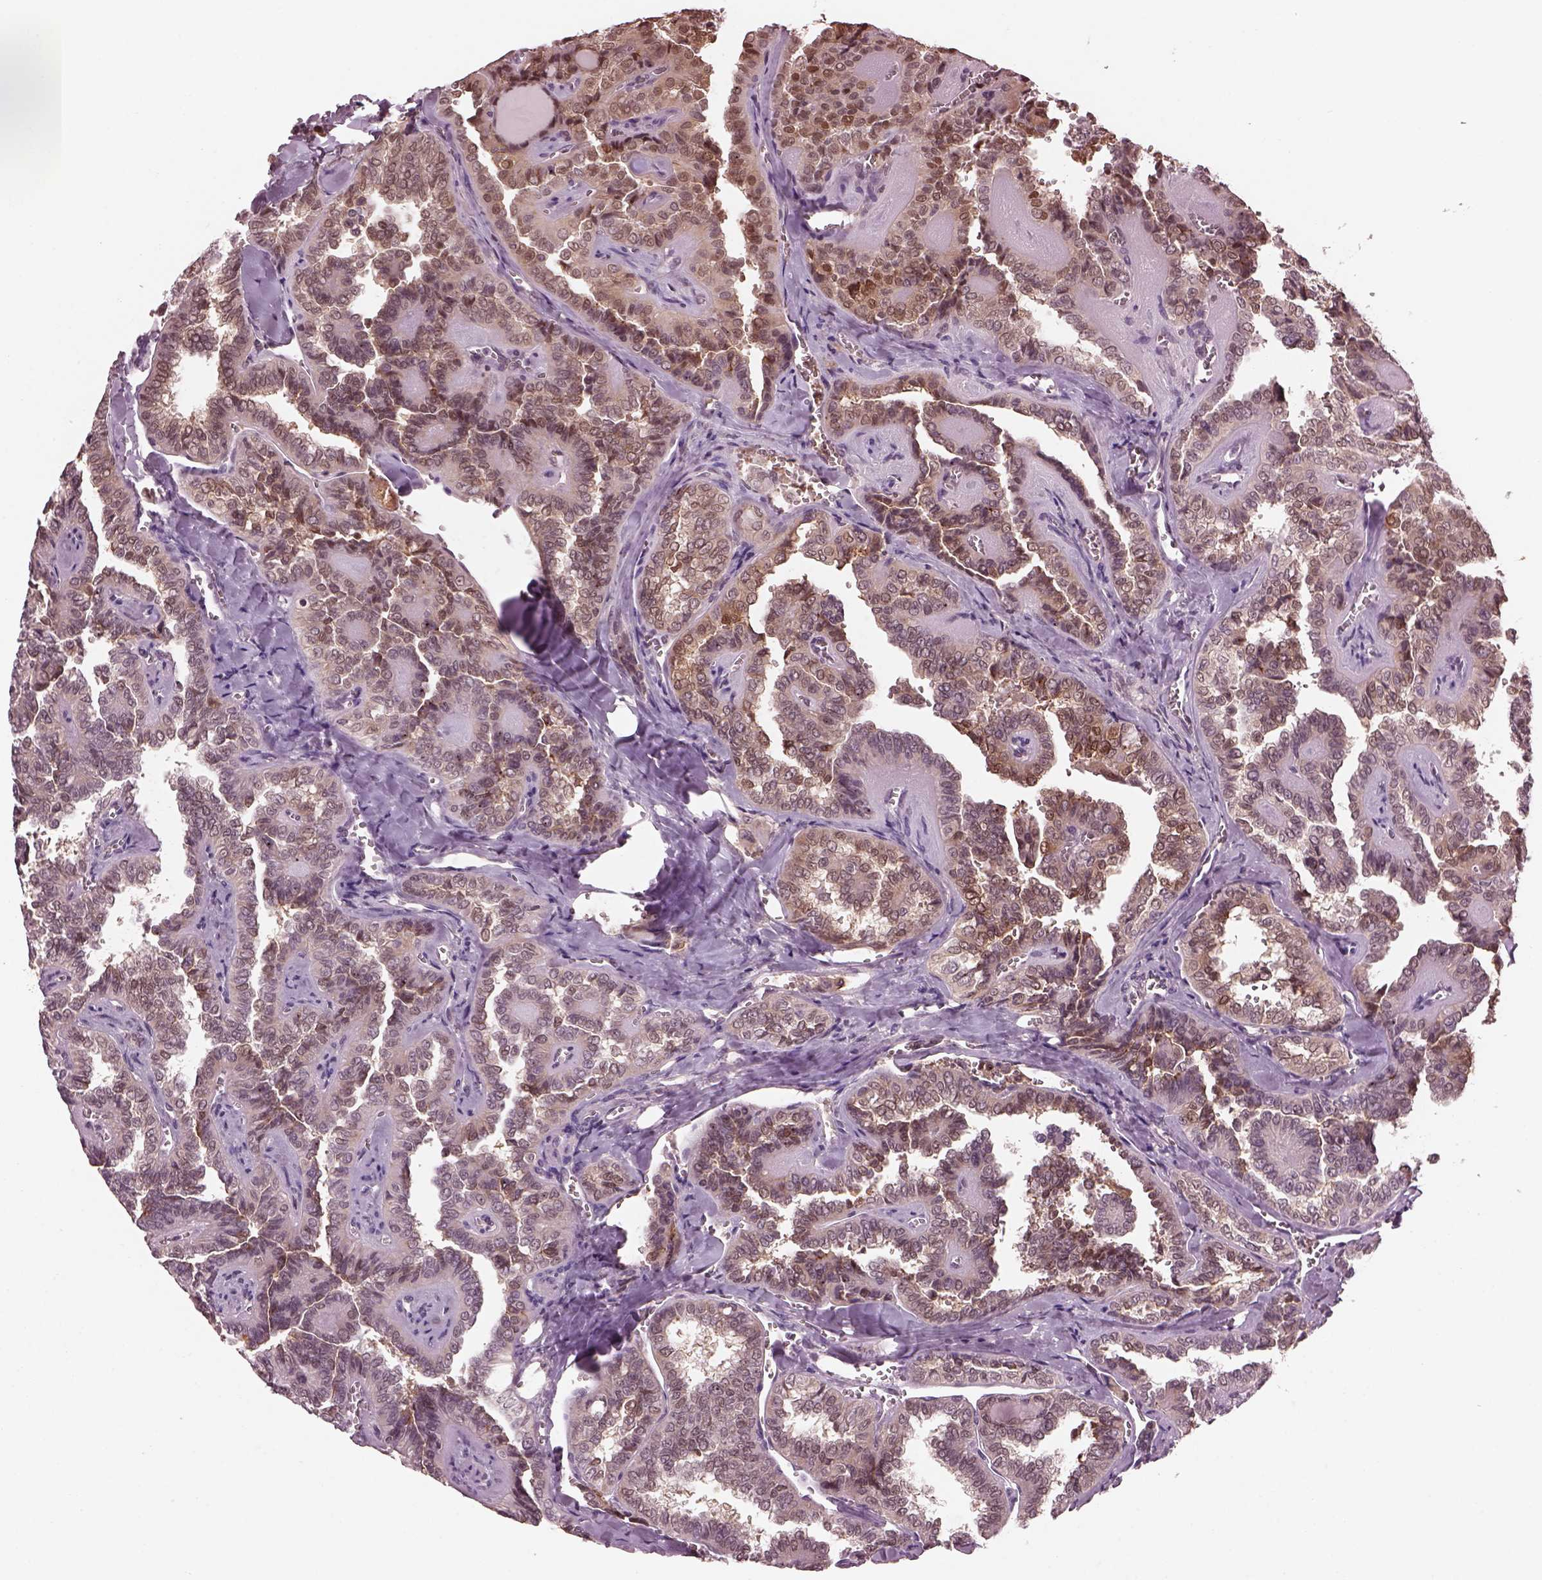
{"staining": {"intensity": "moderate", "quantity": "<25%", "location": "cytoplasmic/membranous,nuclear"}, "tissue": "thyroid cancer", "cell_type": "Tumor cells", "image_type": "cancer", "snomed": [{"axis": "morphology", "description": "Papillary adenocarcinoma, NOS"}, {"axis": "topography", "description": "Thyroid gland"}], "caption": "DAB (3,3'-diaminobenzidine) immunohistochemical staining of papillary adenocarcinoma (thyroid) reveals moderate cytoplasmic/membranous and nuclear protein expression in approximately <25% of tumor cells. (IHC, brightfield microscopy, high magnification).", "gene": "SRI", "patient": {"sex": "female", "age": 41}}